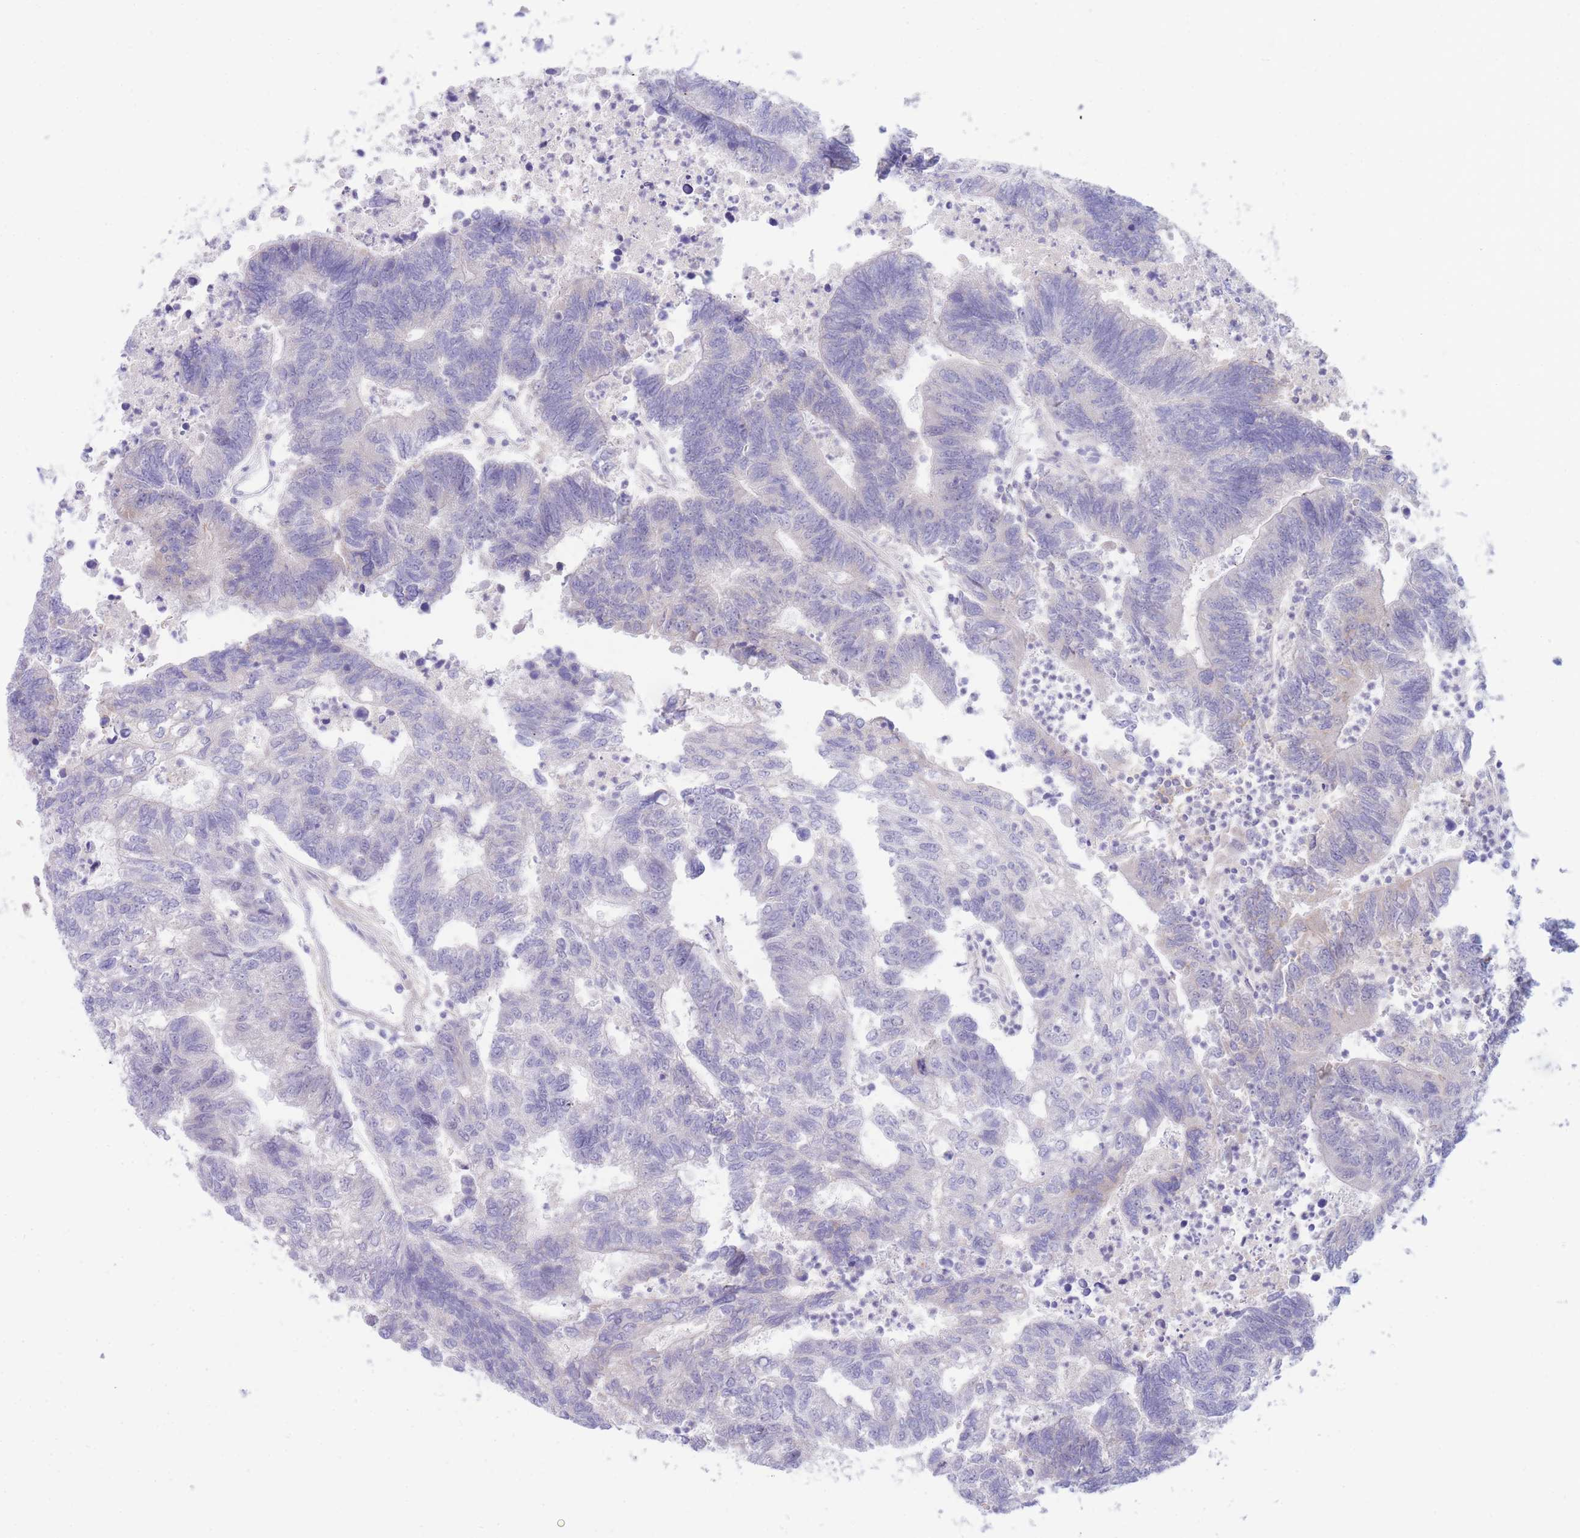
{"staining": {"intensity": "negative", "quantity": "none", "location": "none"}, "tissue": "colorectal cancer", "cell_type": "Tumor cells", "image_type": "cancer", "snomed": [{"axis": "morphology", "description": "Adenocarcinoma, NOS"}, {"axis": "topography", "description": "Colon"}], "caption": "This image is of colorectal cancer stained with immunohistochemistry (IHC) to label a protein in brown with the nuclei are counter-stained blue. There is no positivity in tumor cells. (DAB (3,3'-diaminobenzidine) immunohistochemistry (IHC), high magnification).", "gene": "PCDHB3", "patient": {"sex": "female", "age": 48}}